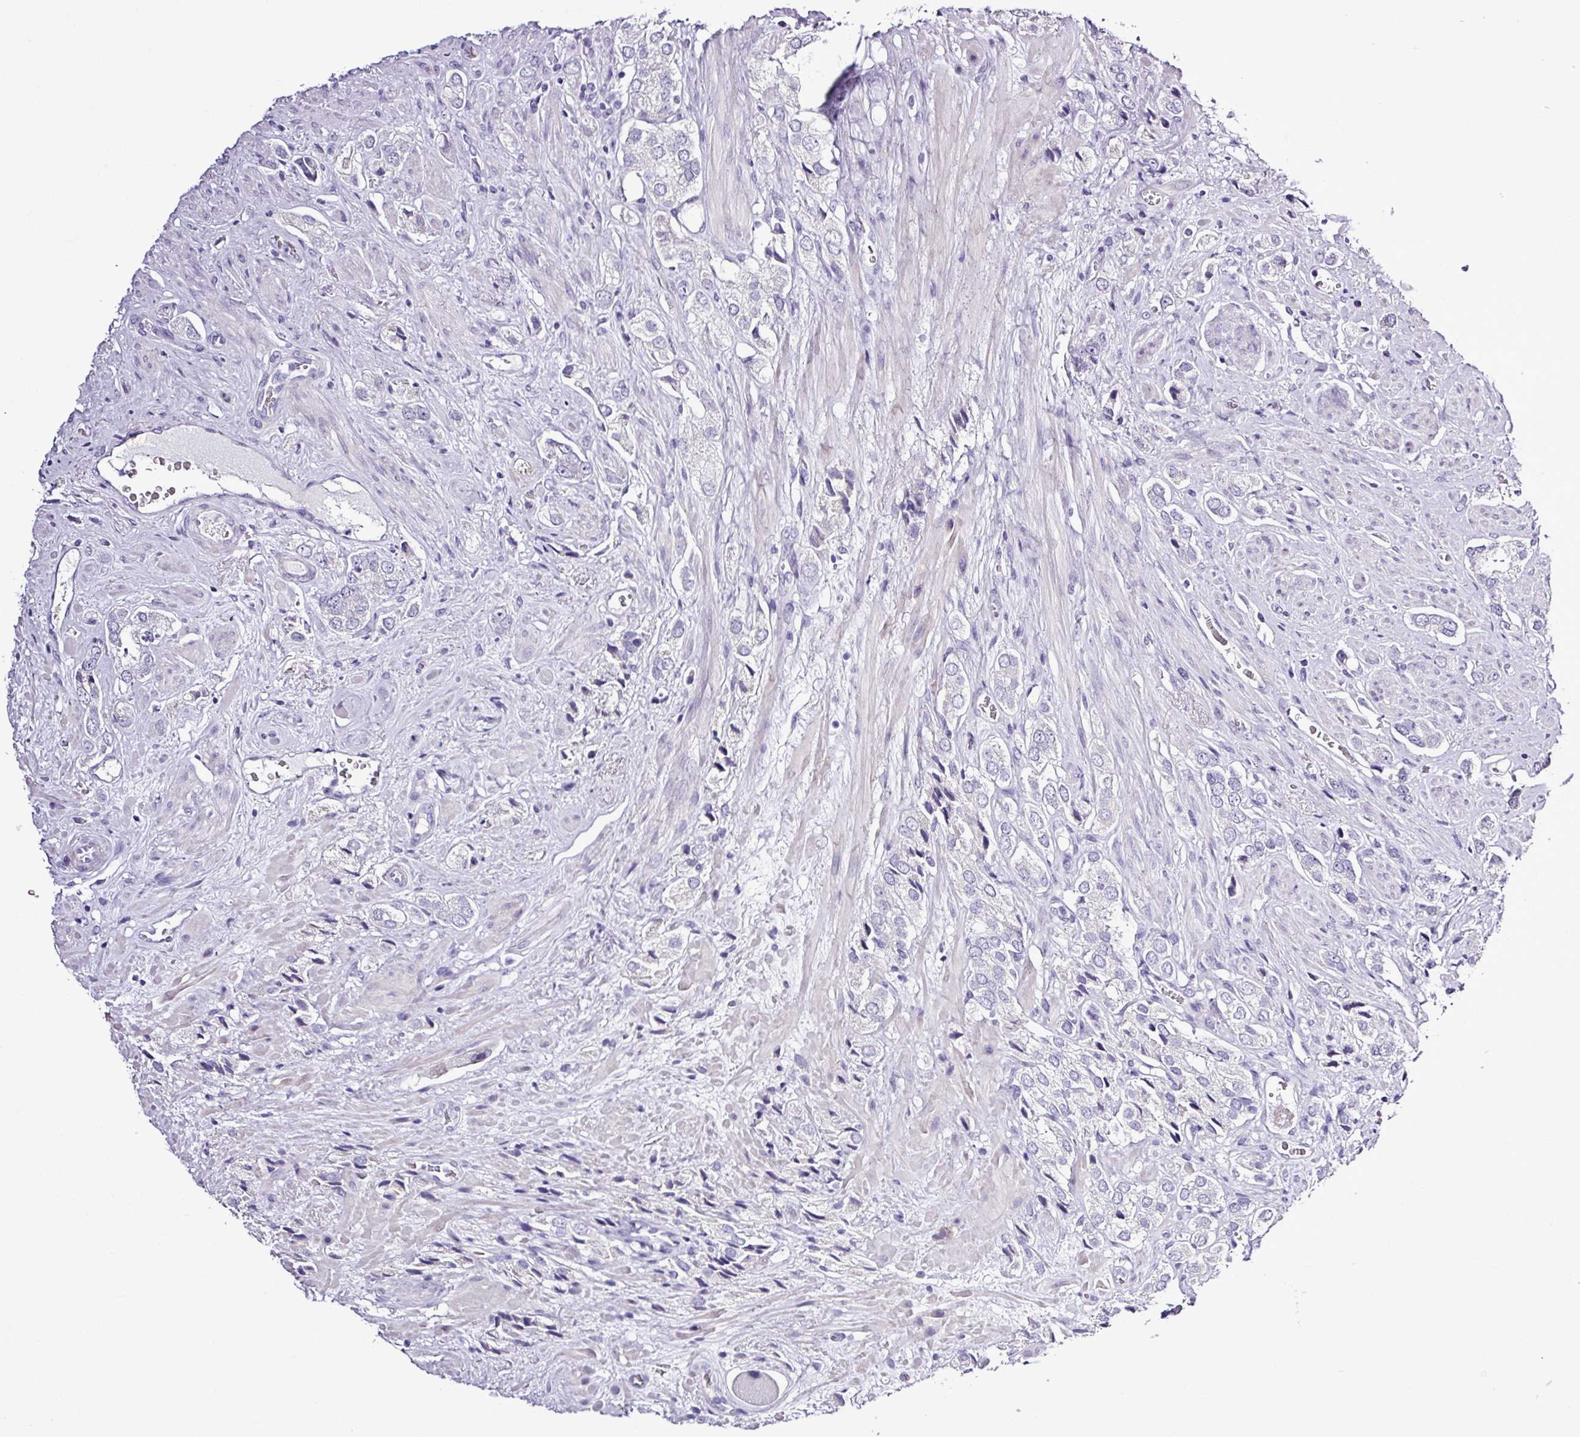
{"staining": {"intensity": "negative", "quantity": "none", "location": "none"}, "tissue": "prostate cancer", "cell_type": "Tumor cells", "image_type": "cancer", "snomed": [{"axis": "morphology", "description": "Adenocarcinoma, High grade"}, {"axis": "topography", "description": "Prostate and seminal vesicle, NOS"}], "caption": "The photomicrograph shows no significant expression in tumor cells of prostate cancer (high-grade adenocarcinoma).", "gene": "ALDH3A1", "patient": {"sex": "male", "age": 64}}